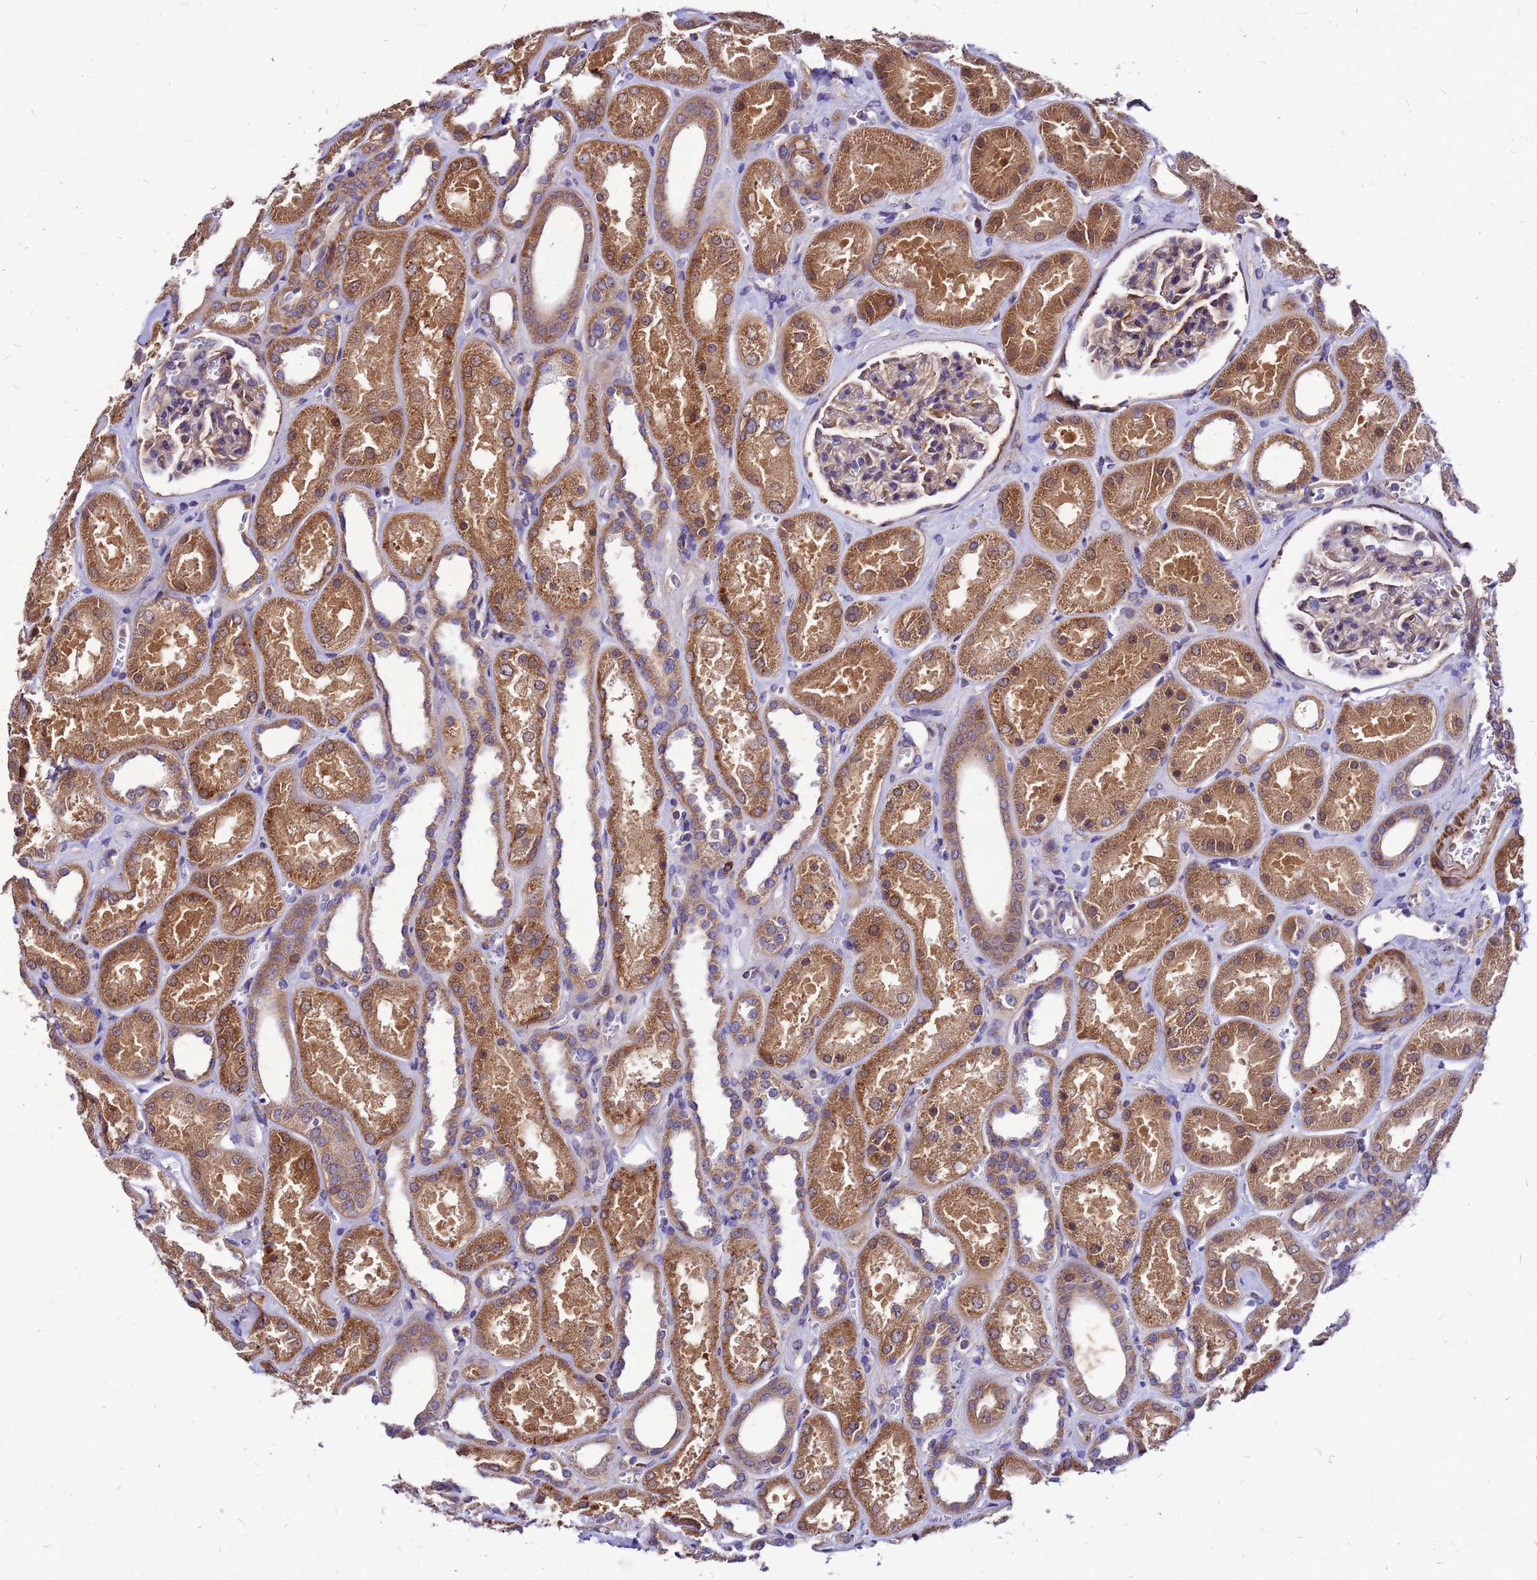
{"staining": {"intensity": "weak", "quantity": "25%-75%", "location": "cytoplasmic/membranous"}, "tissue": "kidney", "cell_type": "Cells in glomeruli", "image_type": "normal", "snomed": [{"axis": "morphology", "description": "Normal tissue, NOS"}, {"axis": "morphology", "description": "Adenocarcinoma, NOS"}, {"axis": "topography", "description": "Kidney"}], "caption": "DAB immunohistochemical staining of normal kidney reveals weak cytoplasmic/membranous protein positivity in about 25%-75% of cells in glomeruli. The staining was performed using DAB (3,3'-diaminobenzidine) to visualize the protein expression in brown, while the nuclei were stained in blue with hematoxylin (Magnification: 20x).", "gene": "DUSP23", "patient": {"sex": "female", "age": 68}}